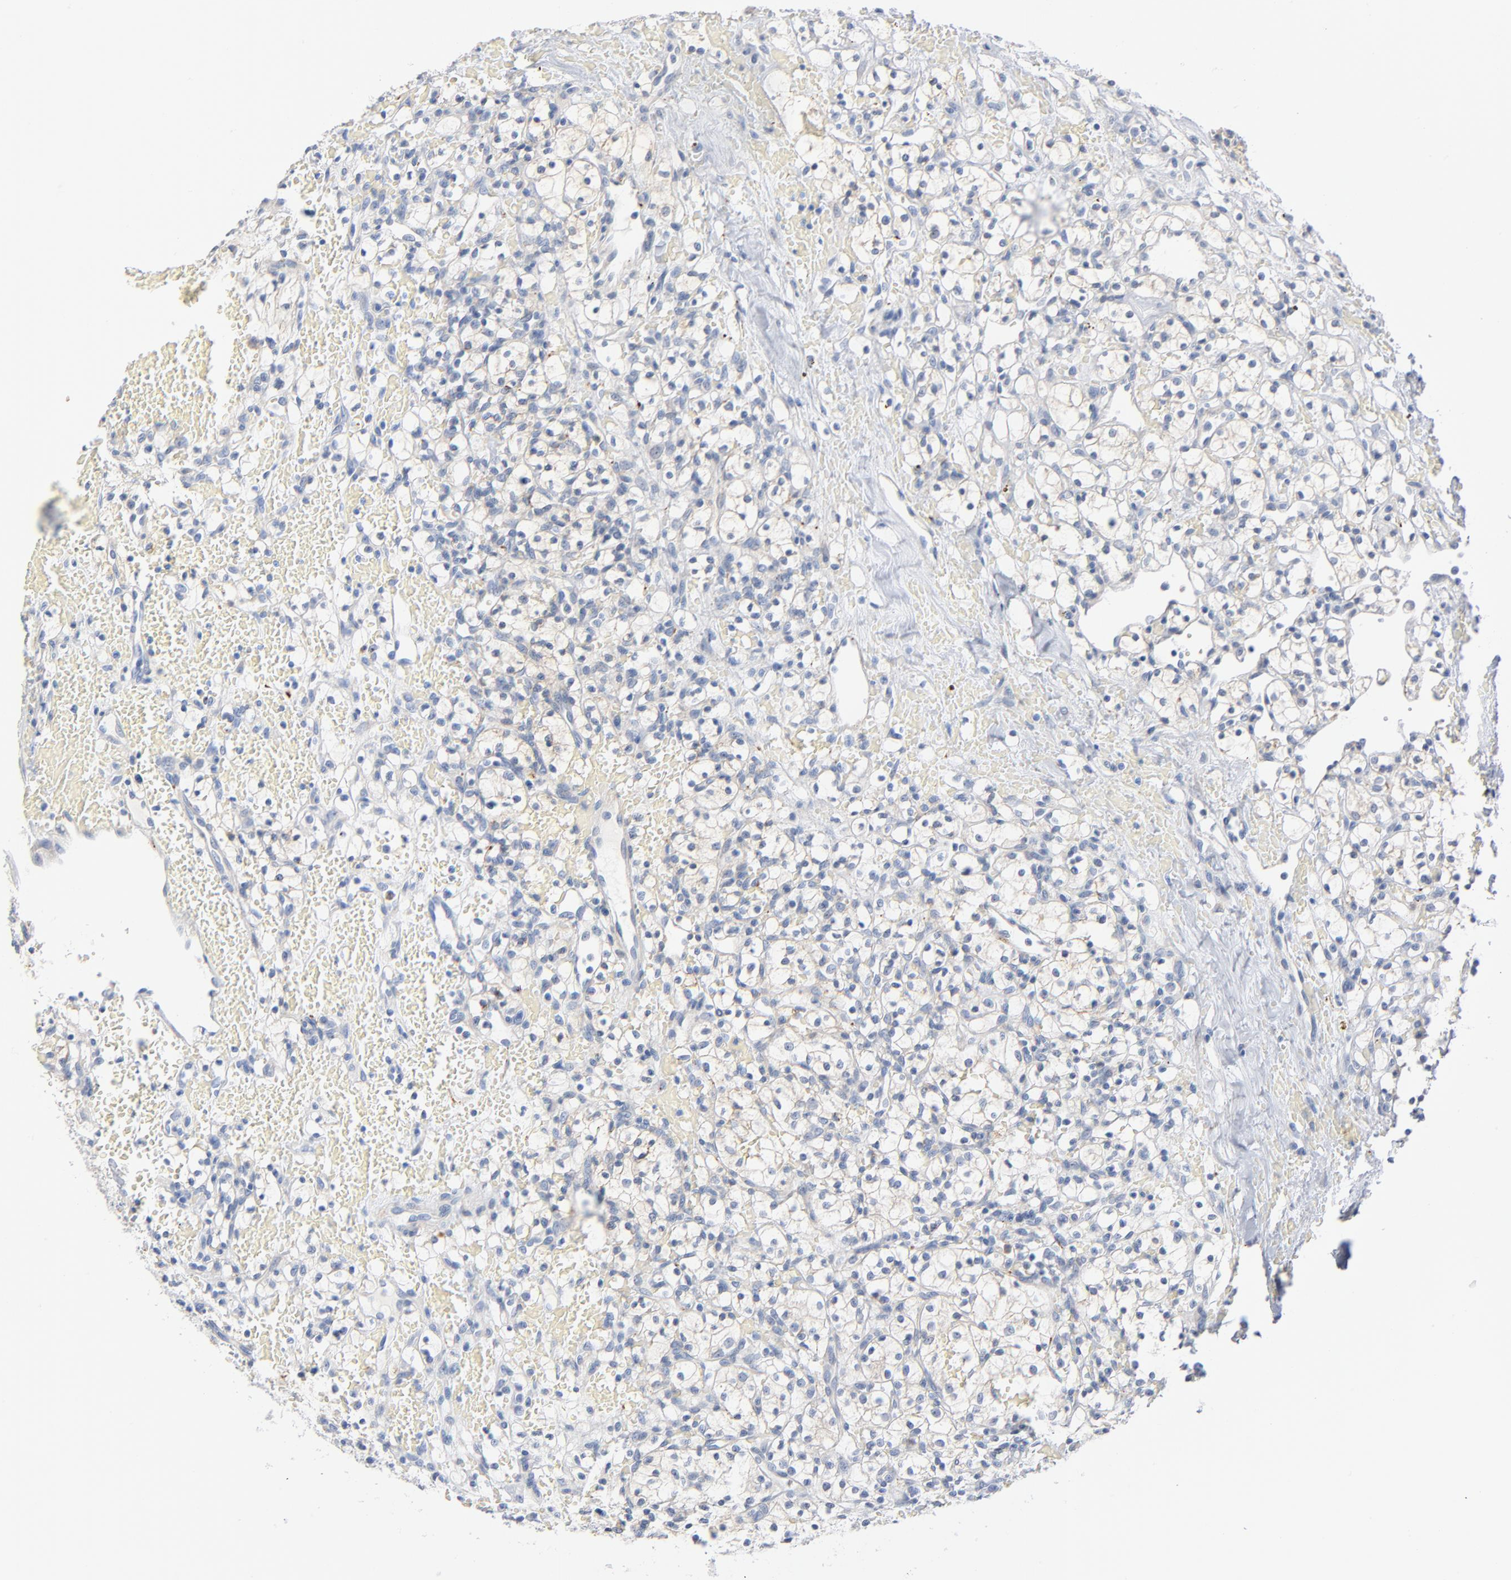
{"staining": {"intensity": "negative", "quantity": "none", "location": "none"}, "tissue": "renal cancer", "cell_type": "Tumor cells", "image_type": "cancer", "snomed": [{"axis": "morphology", "description": "Adenocarcinoma, NOS"}, {"axis": "topography", "description": "Kidney"}], "caption": "A micrograph of renal cancer (adenocarcinoma) stained for a protein displays no brown staining in tumor cells.", "gene": "IFT43", "patient": {"sex": "female", "age": 60}}